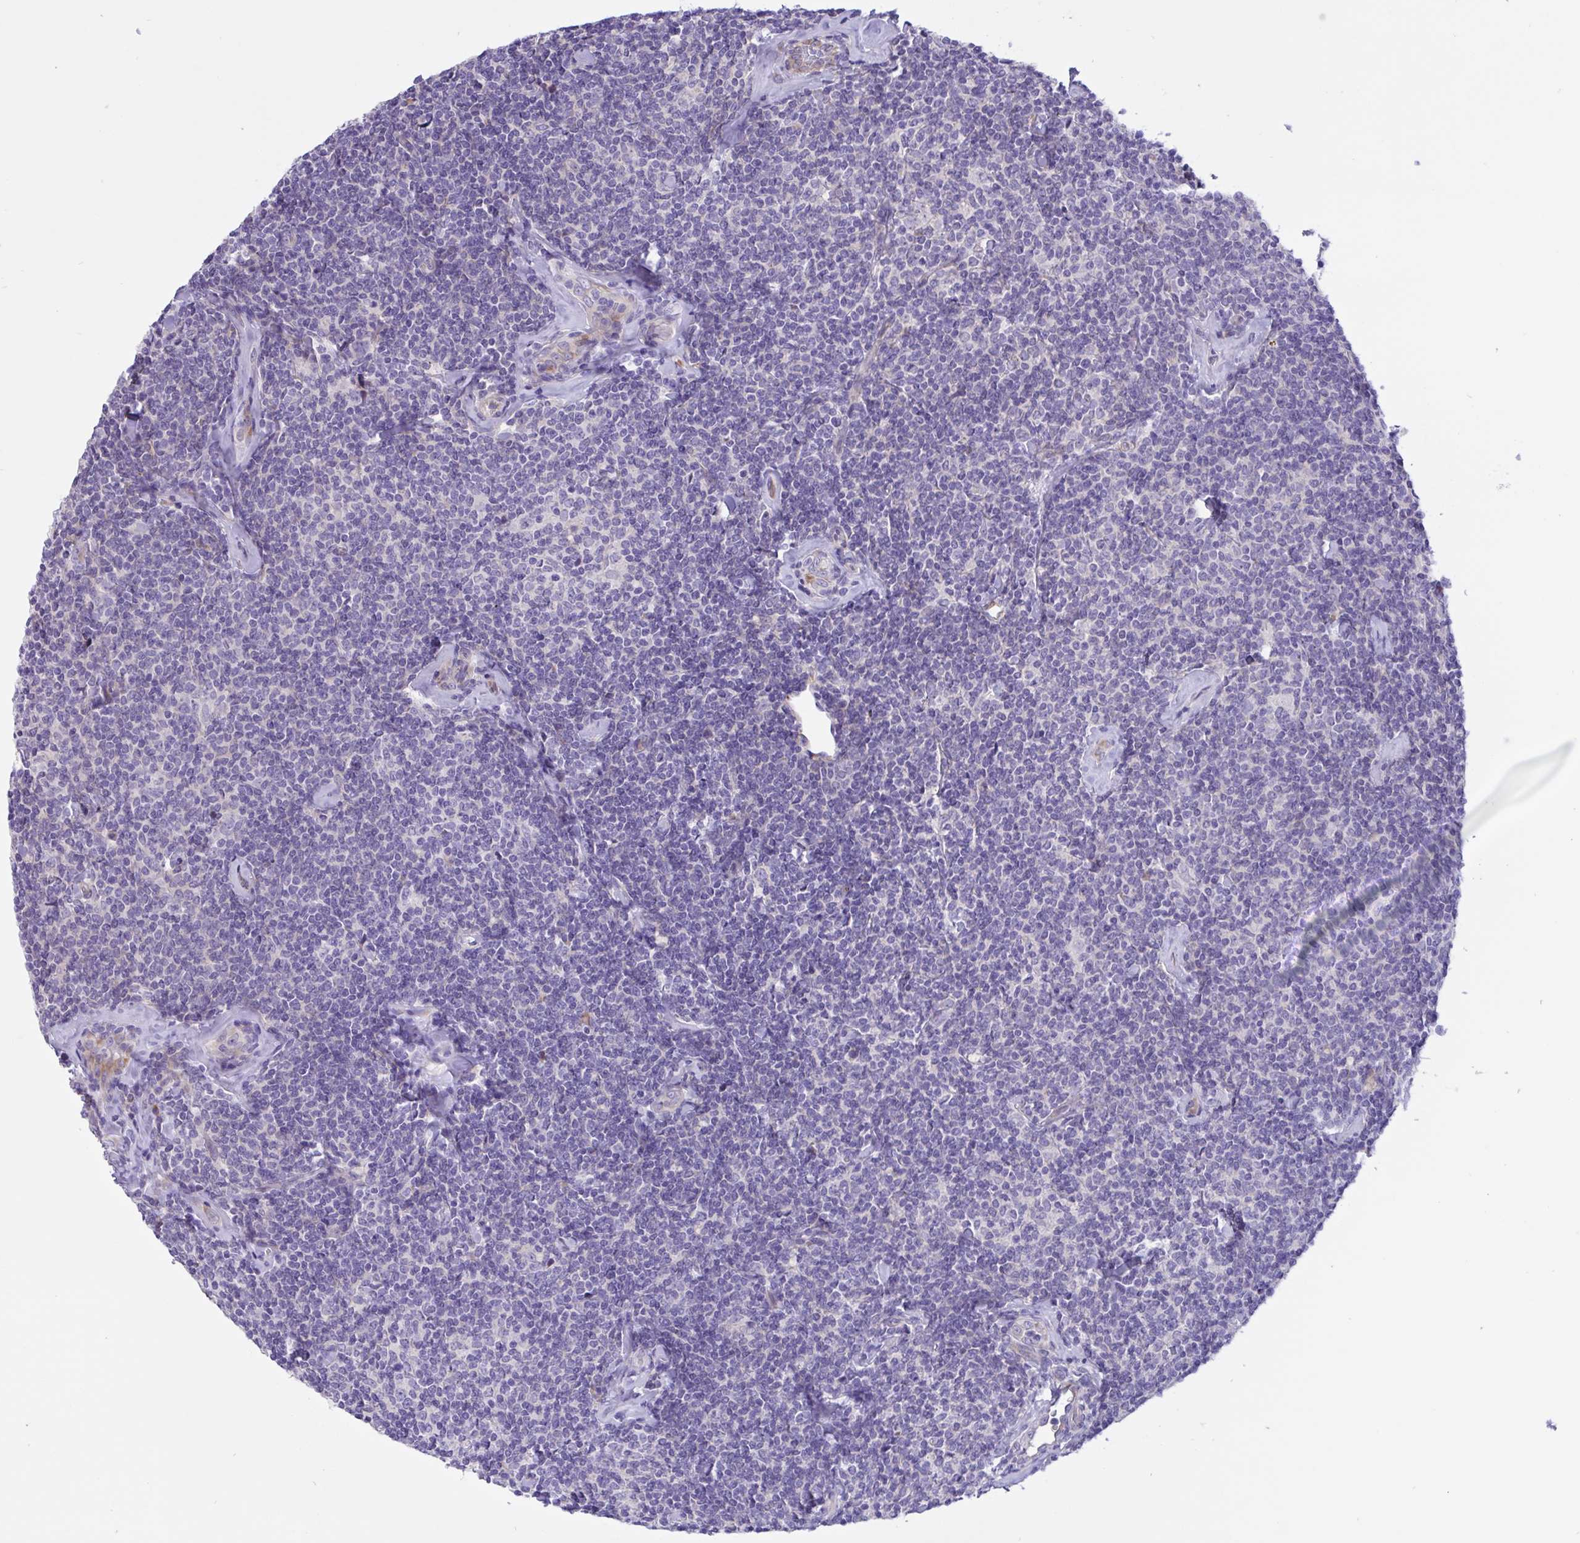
{"staining": {"intensity": "negative", "quantity": "none", "location": "none"}, "tissue": "lymphoma", "cell_type": "Tumor cells", "image_type": "cancer", "snomed": [{"axis": "morphology", "description": "Malignant lymphoma, non-Hodgkin's type, Low grade"}, {"axis": "topography", "description": "Lymph node"}], "caption": "Lymphoma was stained to show a protein in brown. There is no significant staining in tumor cells.", "gene": "DSC3", "patient": {"sex": "female", "age": 56}}